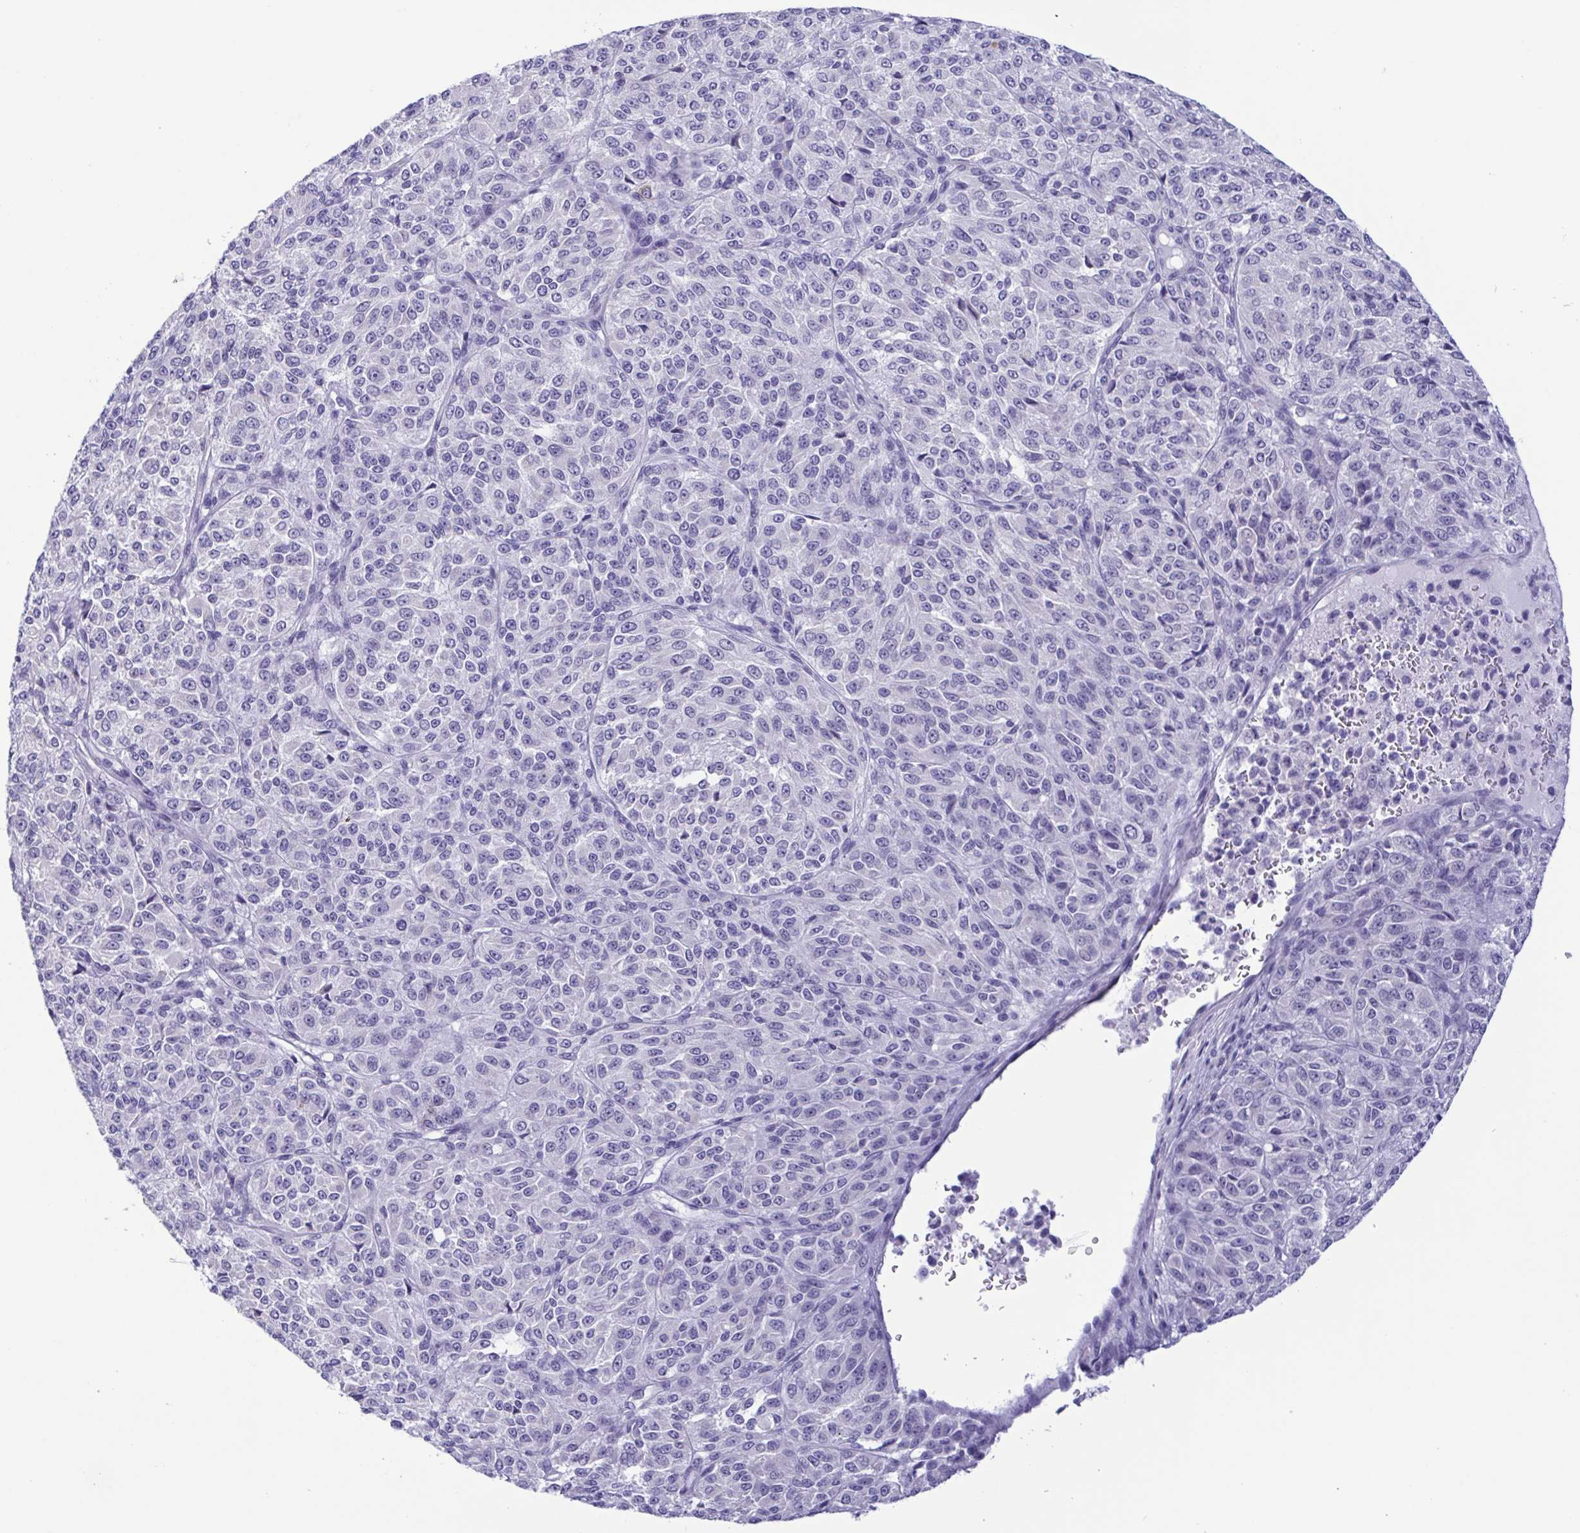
{"staining": {"intensity": "negative", "quantity": "none", "location": "none"}, "tissue": "melanoma", "cell_type": "Tumor cells", "image_type": "cancer", "snomed": [{"axis": "morphology", "description": "Malignant melanoma, Metastatic site"}, {"axis": "topography", "description": "Brain"}], "caption": "DAB immunohistochemical staining of human melanoma shows no significant positivity in tumor cells.", "gene": "MYL7", "patient": {"sex": "female", "age": 56}}